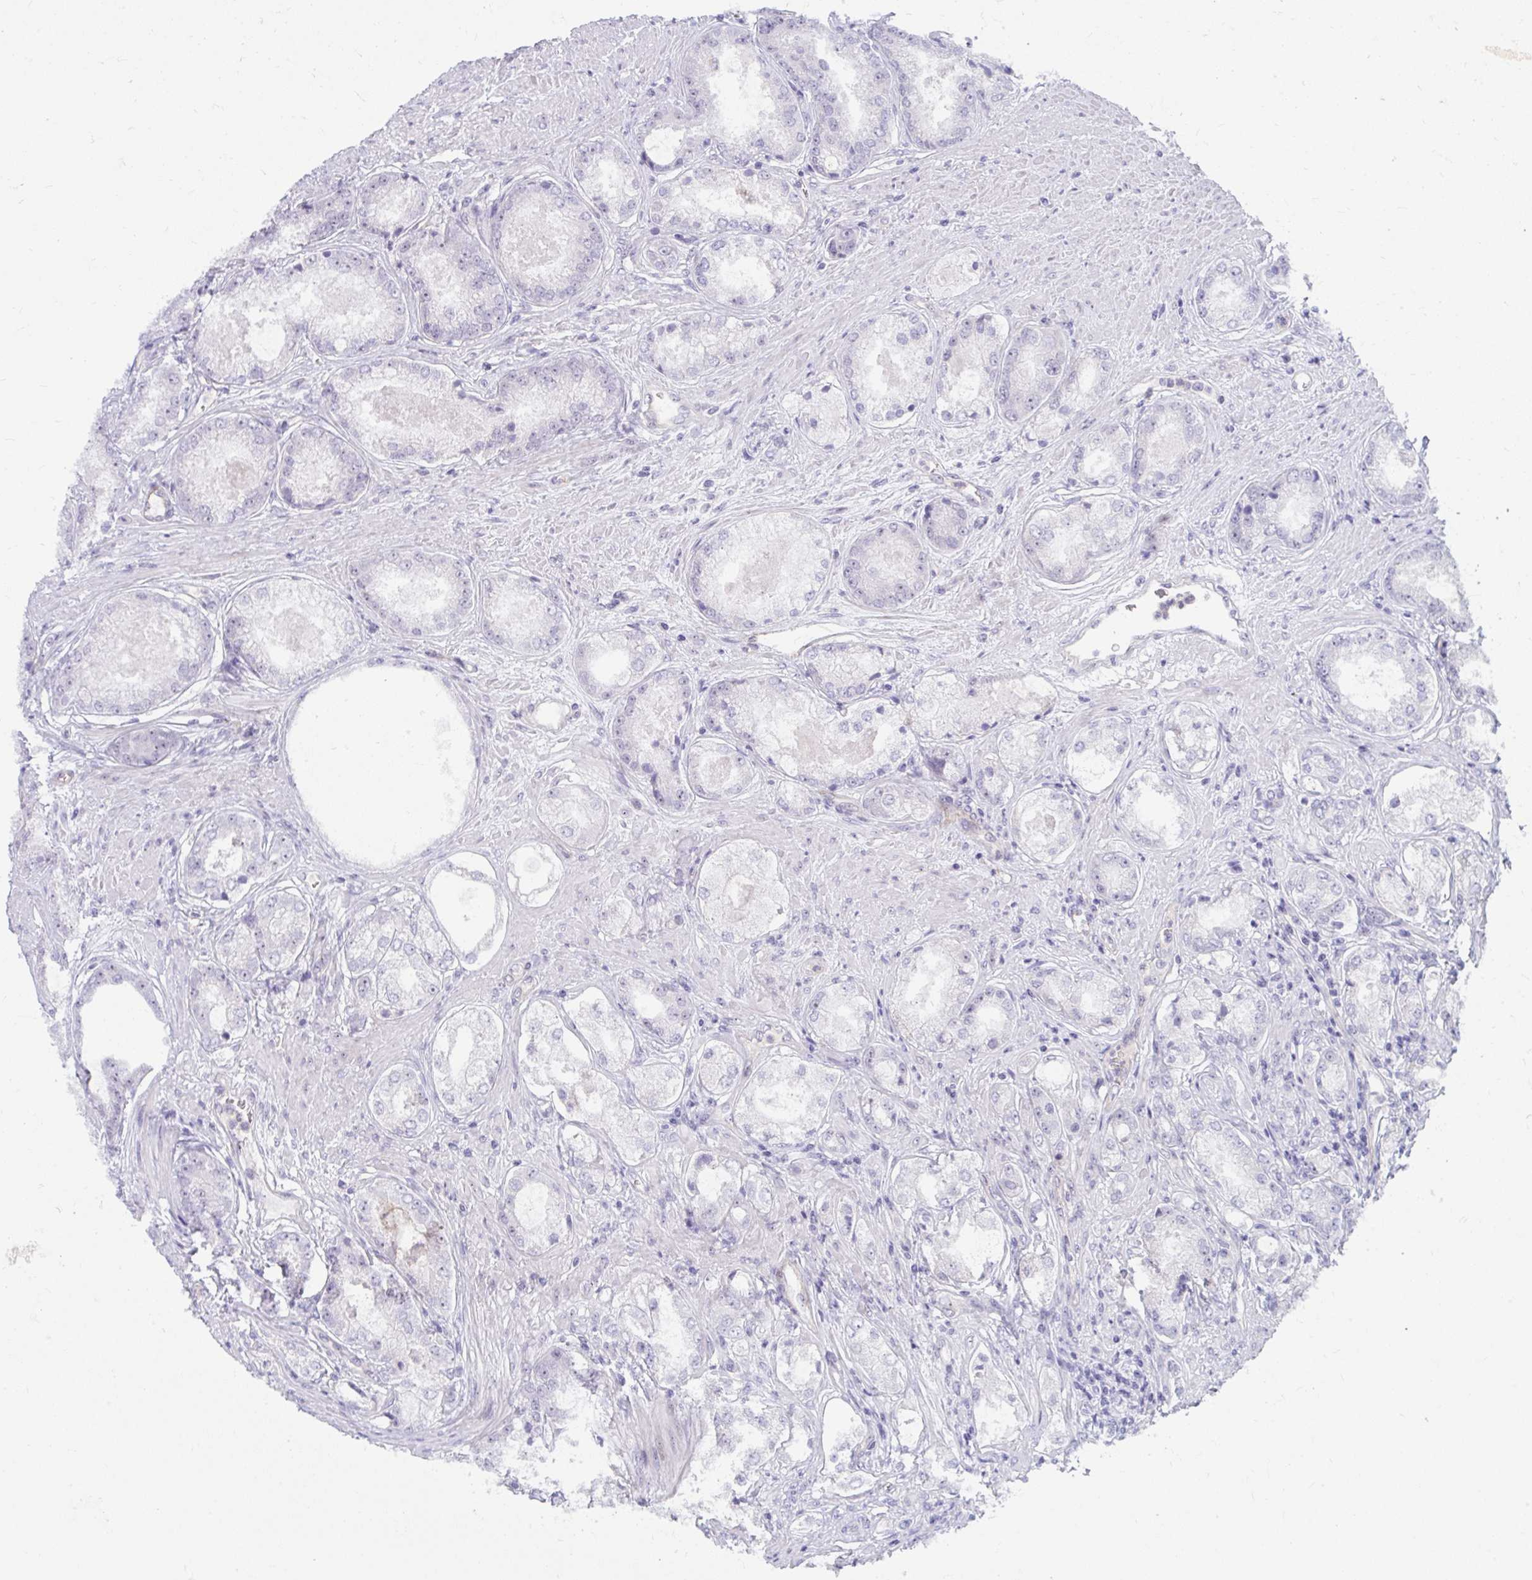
{"staining": {"intensity": "negative", "quantity": "none", "location": "none"}, "tissue": "prostate cancer", "cell_type": "Tumor cells", "image_type": "cancer", "snomed": [{"axis": "morphology", "description": "Adenocarcinoma, Low grade"}, {"axis": "topography", "description": "Prostate"}], "caption": "A micrograph of human prostate adenocarcinoma (low-grade) is negative for staining in tumor cells.", "gene": "MUS81", "patient": {"sex": "male", "age": 68}}